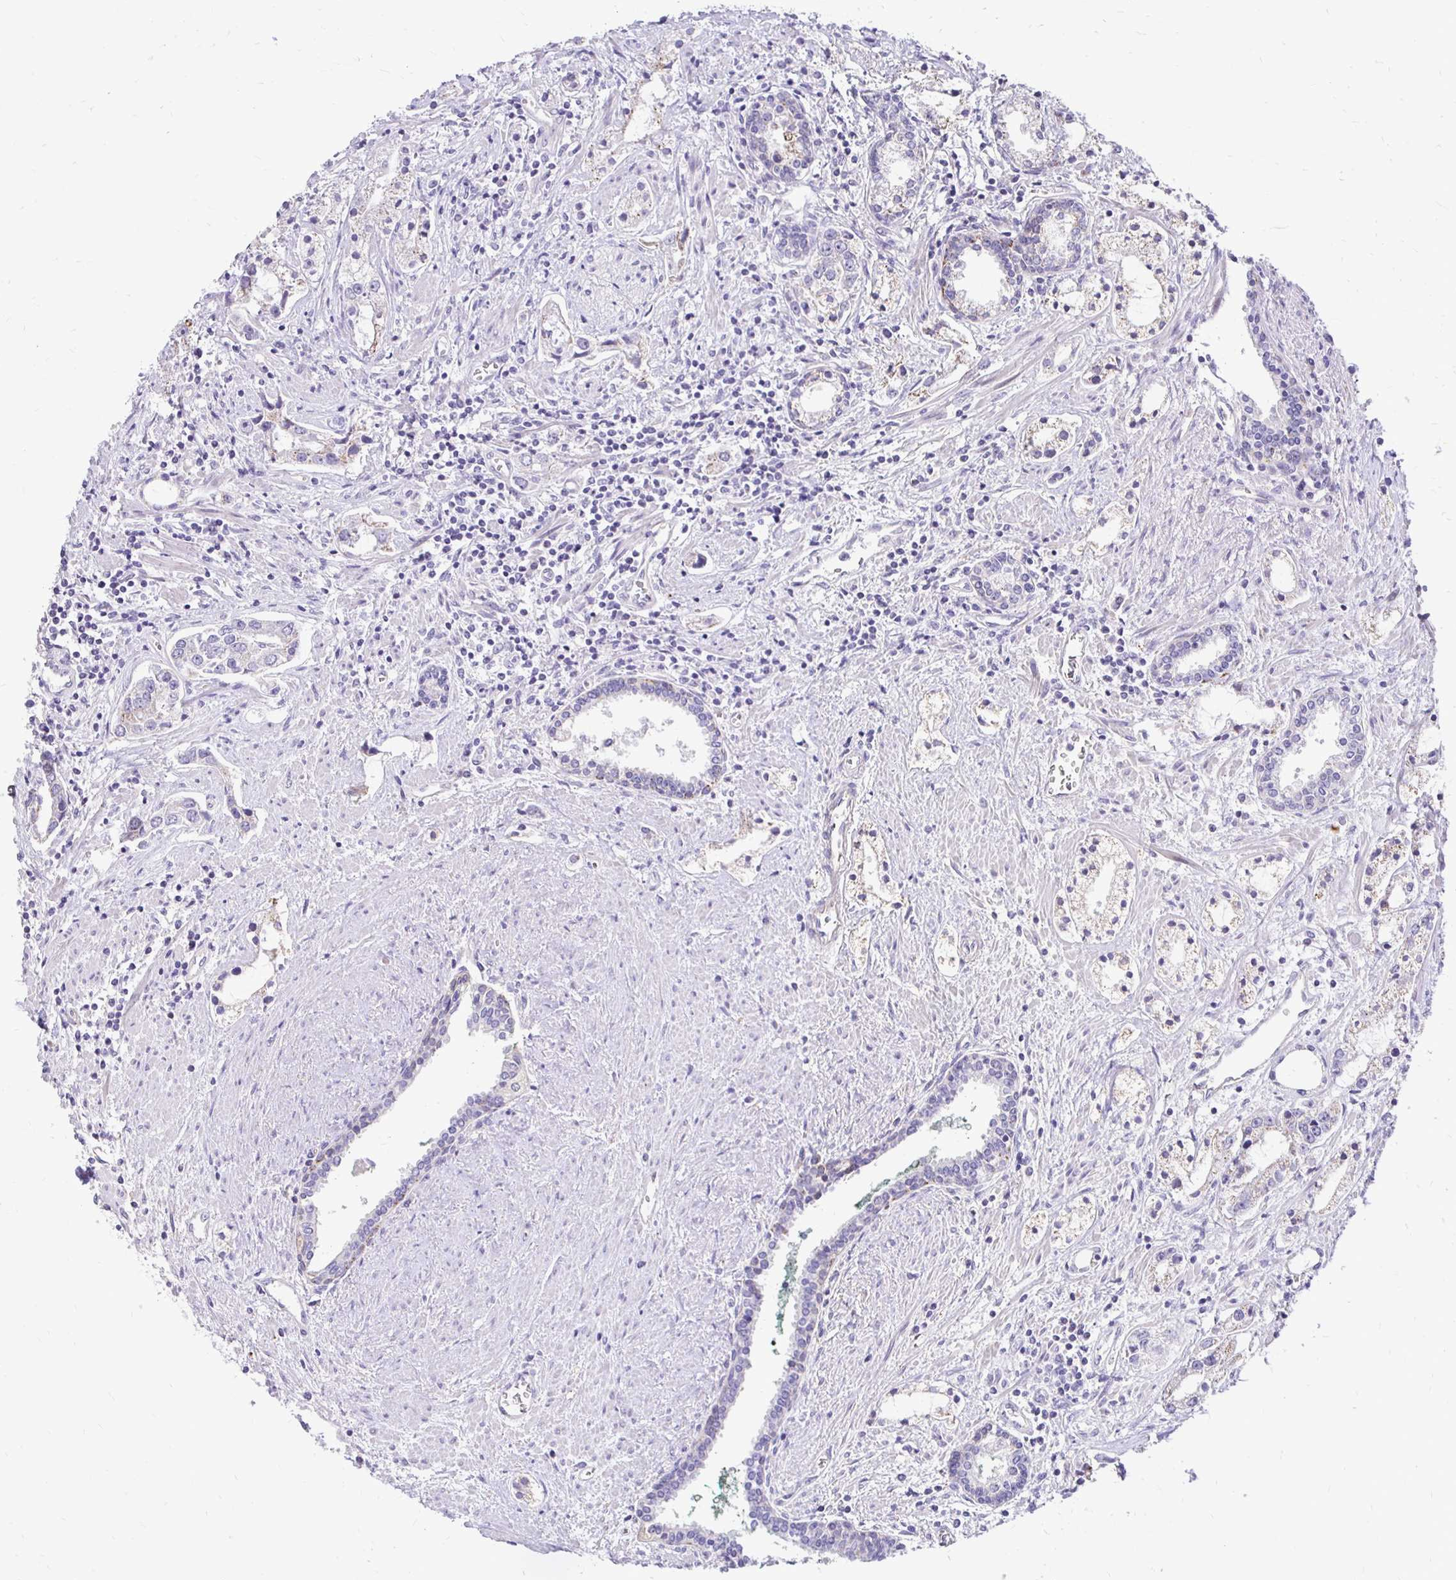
{"staining": {"intensity": "weak", "quantity": "<25%", "location": "cytoplasmic/membranous"}, "tissue": "prostate cancer", "cell_type": "Tumor cells", "image_type": "cancer", "snomed": [{"axis": "morphology", "description": "Adenocarcinoma, Medium grade"}, {"axis": "topography", "description": "Prostate"}], "caption": "A photomicrograph of prostate cancer (adenocarcinoma (medium-grade)) stained for a protein exhibits no brown staining in tumor cells. (Brightfield microscopy of DAB IHC at high magnification).", "gene": "GAS2", "patient": {"sex": "male", "age": 57}}